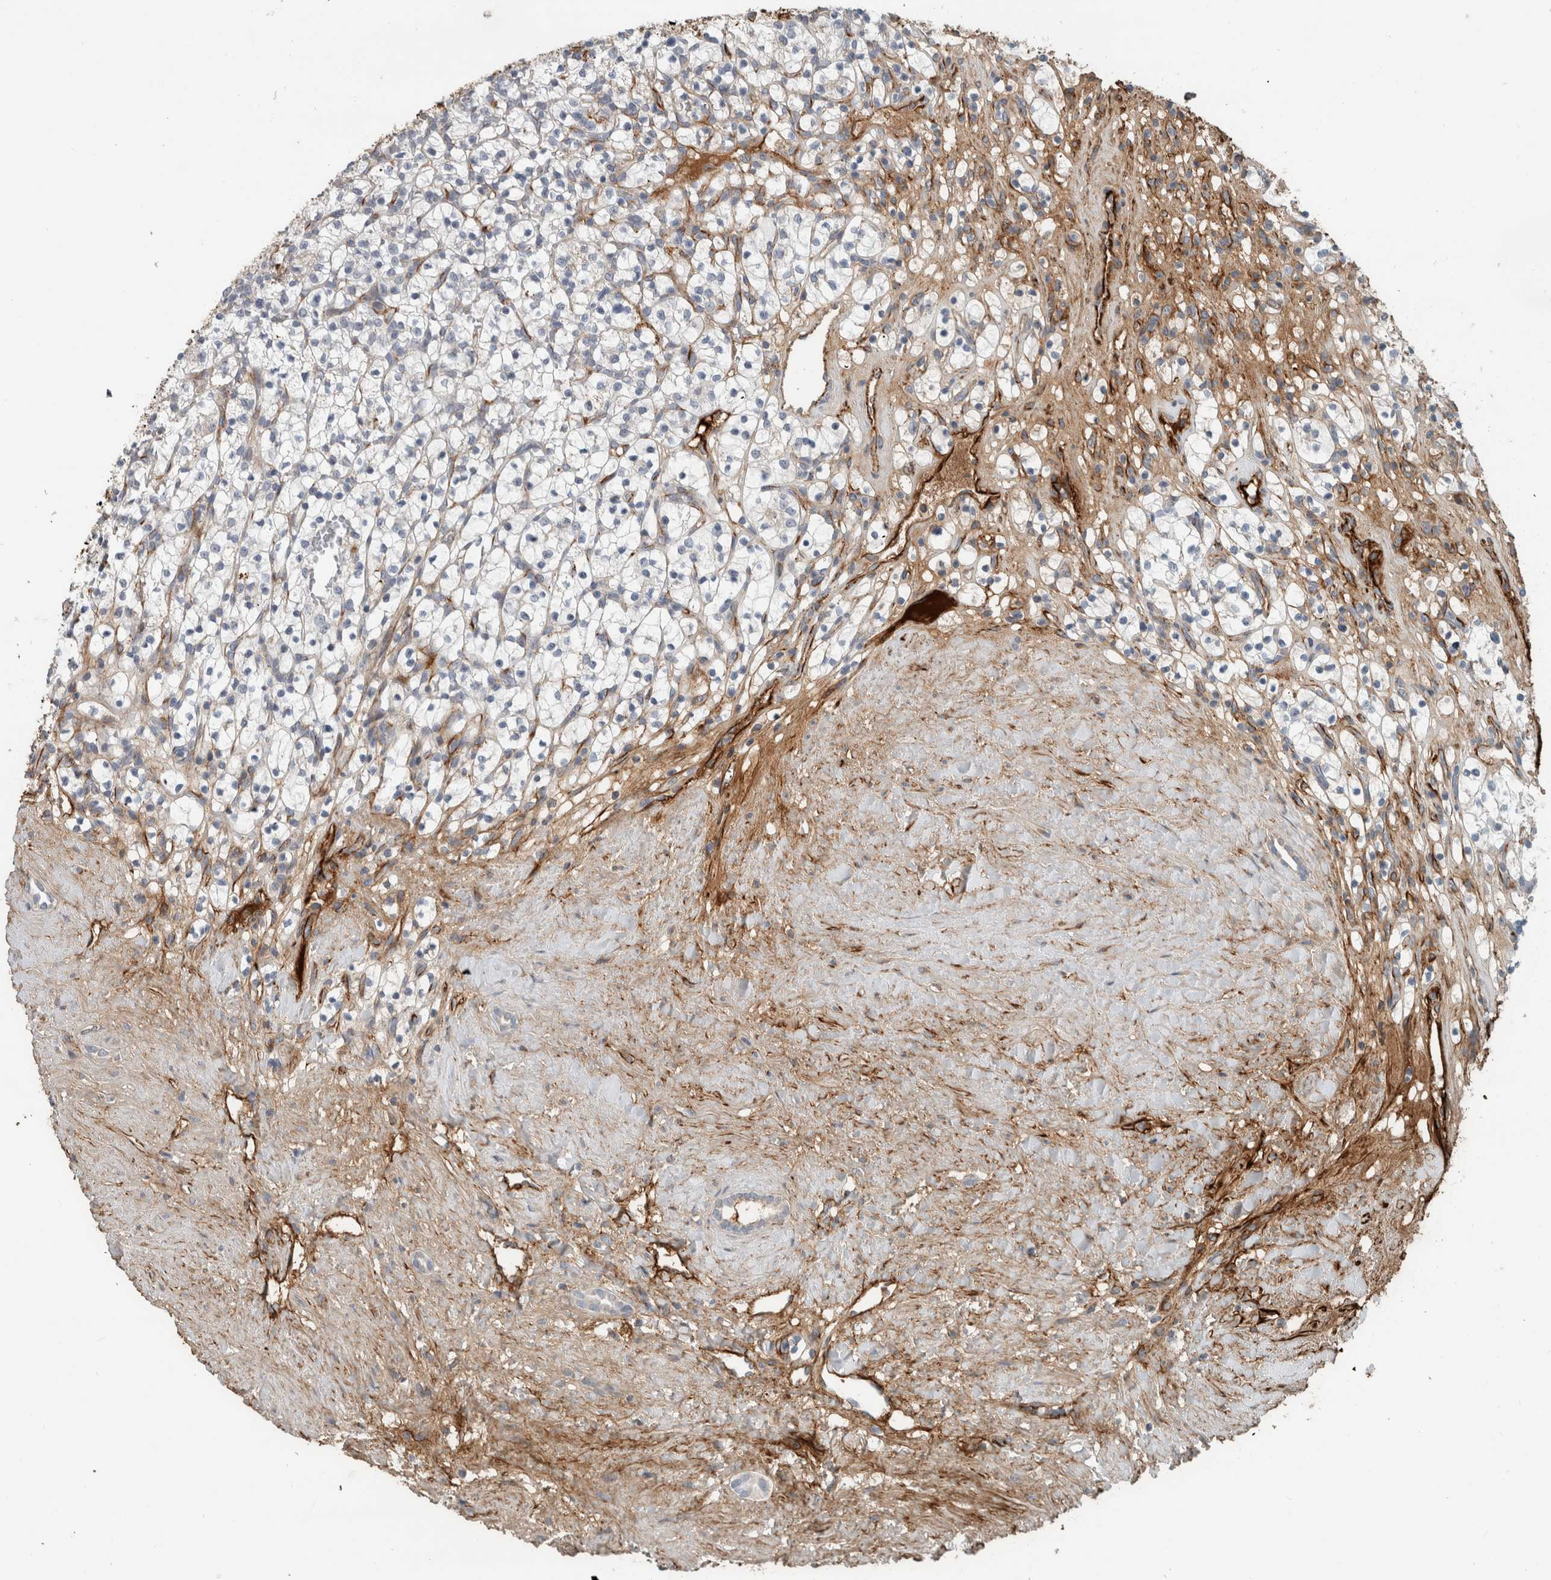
{"staining": {"intensity": "negative", "quantity": "none", "location": "none"}, "tissue": "renal cancer", "cell_type": "Tumor cells", "image_type": "cancer", "snomed": [{"axis": "morphology", "description": "Adenocarcinoma, NOS"}, {"axis": "topography", "description": "Kidney"}], "caption": "There is no significant positivity in tumor cells of renal adenocarcinoma.", "gene": "FN1", "patient": {"sex": "female", "age": 57}}